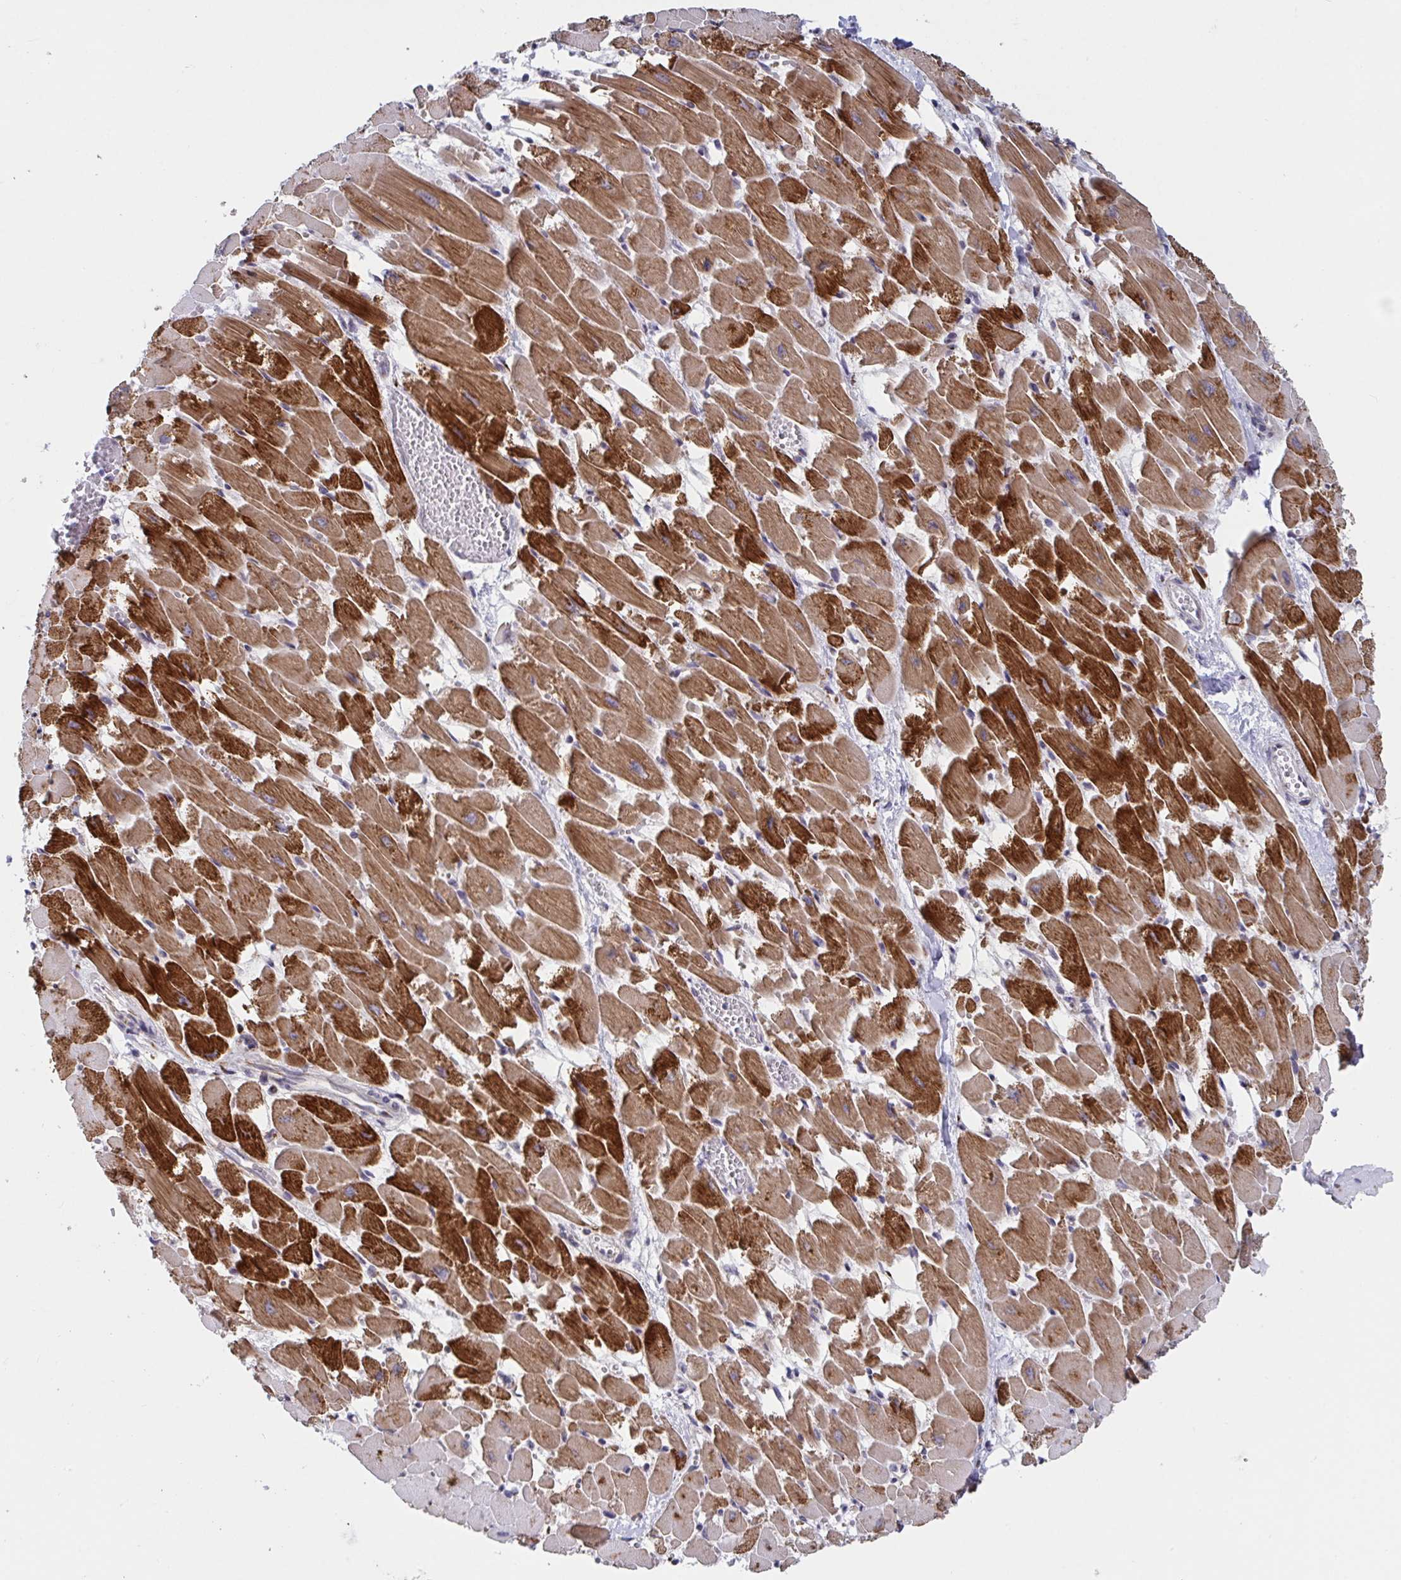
{"staining": {"intensity": "strong", "quantity": ">75%", "location": "cytoplasmic/membranous"}, "tissue": "heart muscle", "cell_type": "Cardiomyocytes", "image_type": "normal", "snomed": [{"axis": "morphology", "description": "Normal tissue, NOS"}, {"axis": "topography", "description": "Heart"}], "caption": "Strong cytoplasmic/membranous protein expression is identified in approximately >75% of cardiomyocytes in heart muscle.", "gene": "ATP5MJ", "patient": {"sex": "female", "age": 52}}